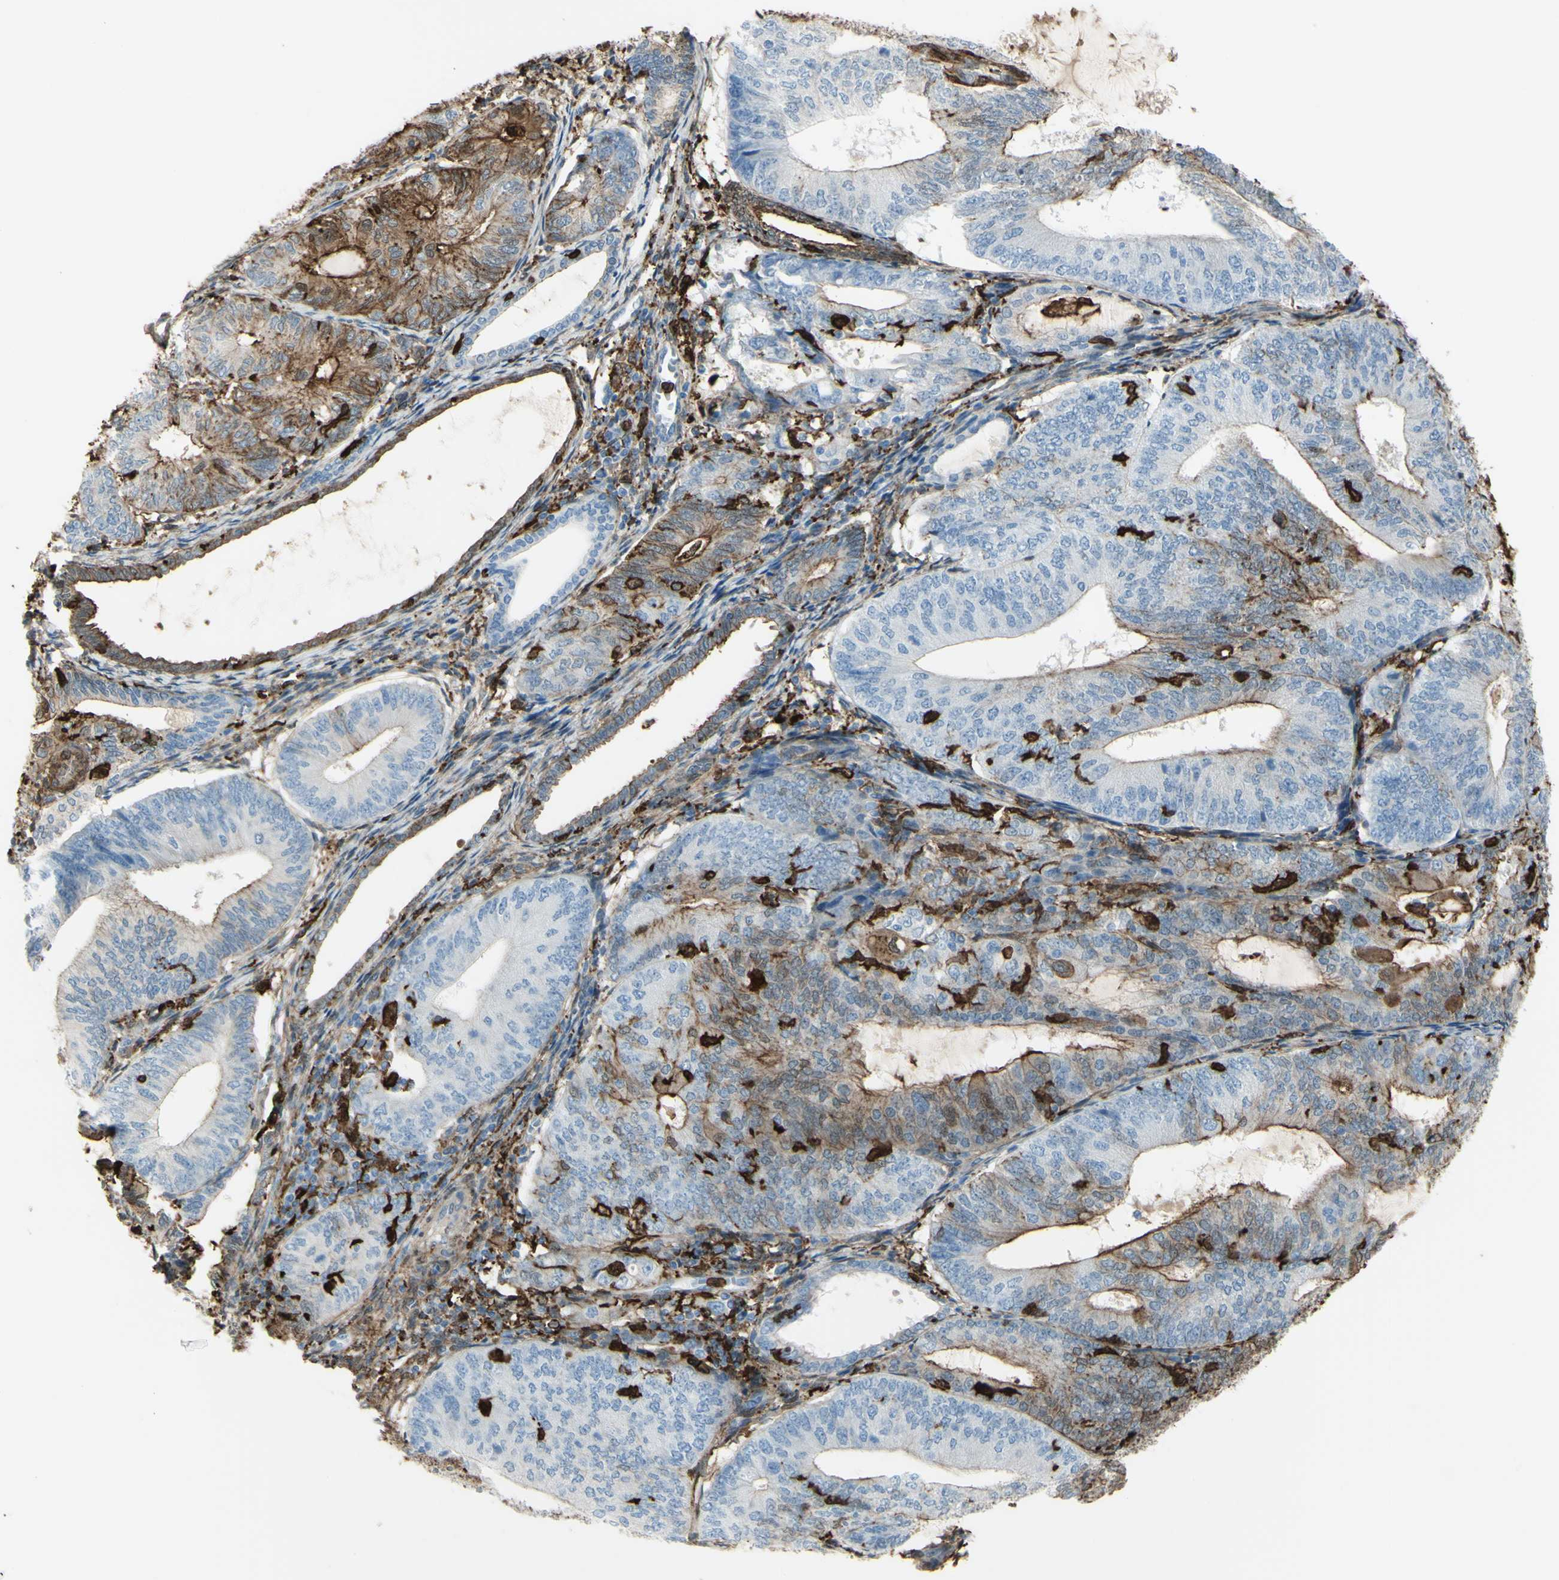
{"staining": {"intensity": "weak", "quantity": "25%-75%", "location": "cytoplasmic/membranous"}, "tissue": "endometrial cancer", "cell_type": "Tumor cells", "image_type": "cancer", "snomed": [{"axis": "morphology", "description": "Adenocarcinoma, NOS"}, {"axis": "topography", "description": "Endometrium"}], "caption": "Endometrial cancer (adenocarcinoma) stained with a brown dye demonstrates weak cytoplasmic/membranous positive staining in approximately 25%-75% of tumor cells.", "gene": "GSN", "patient": {"sex": "female", "age": 81}}